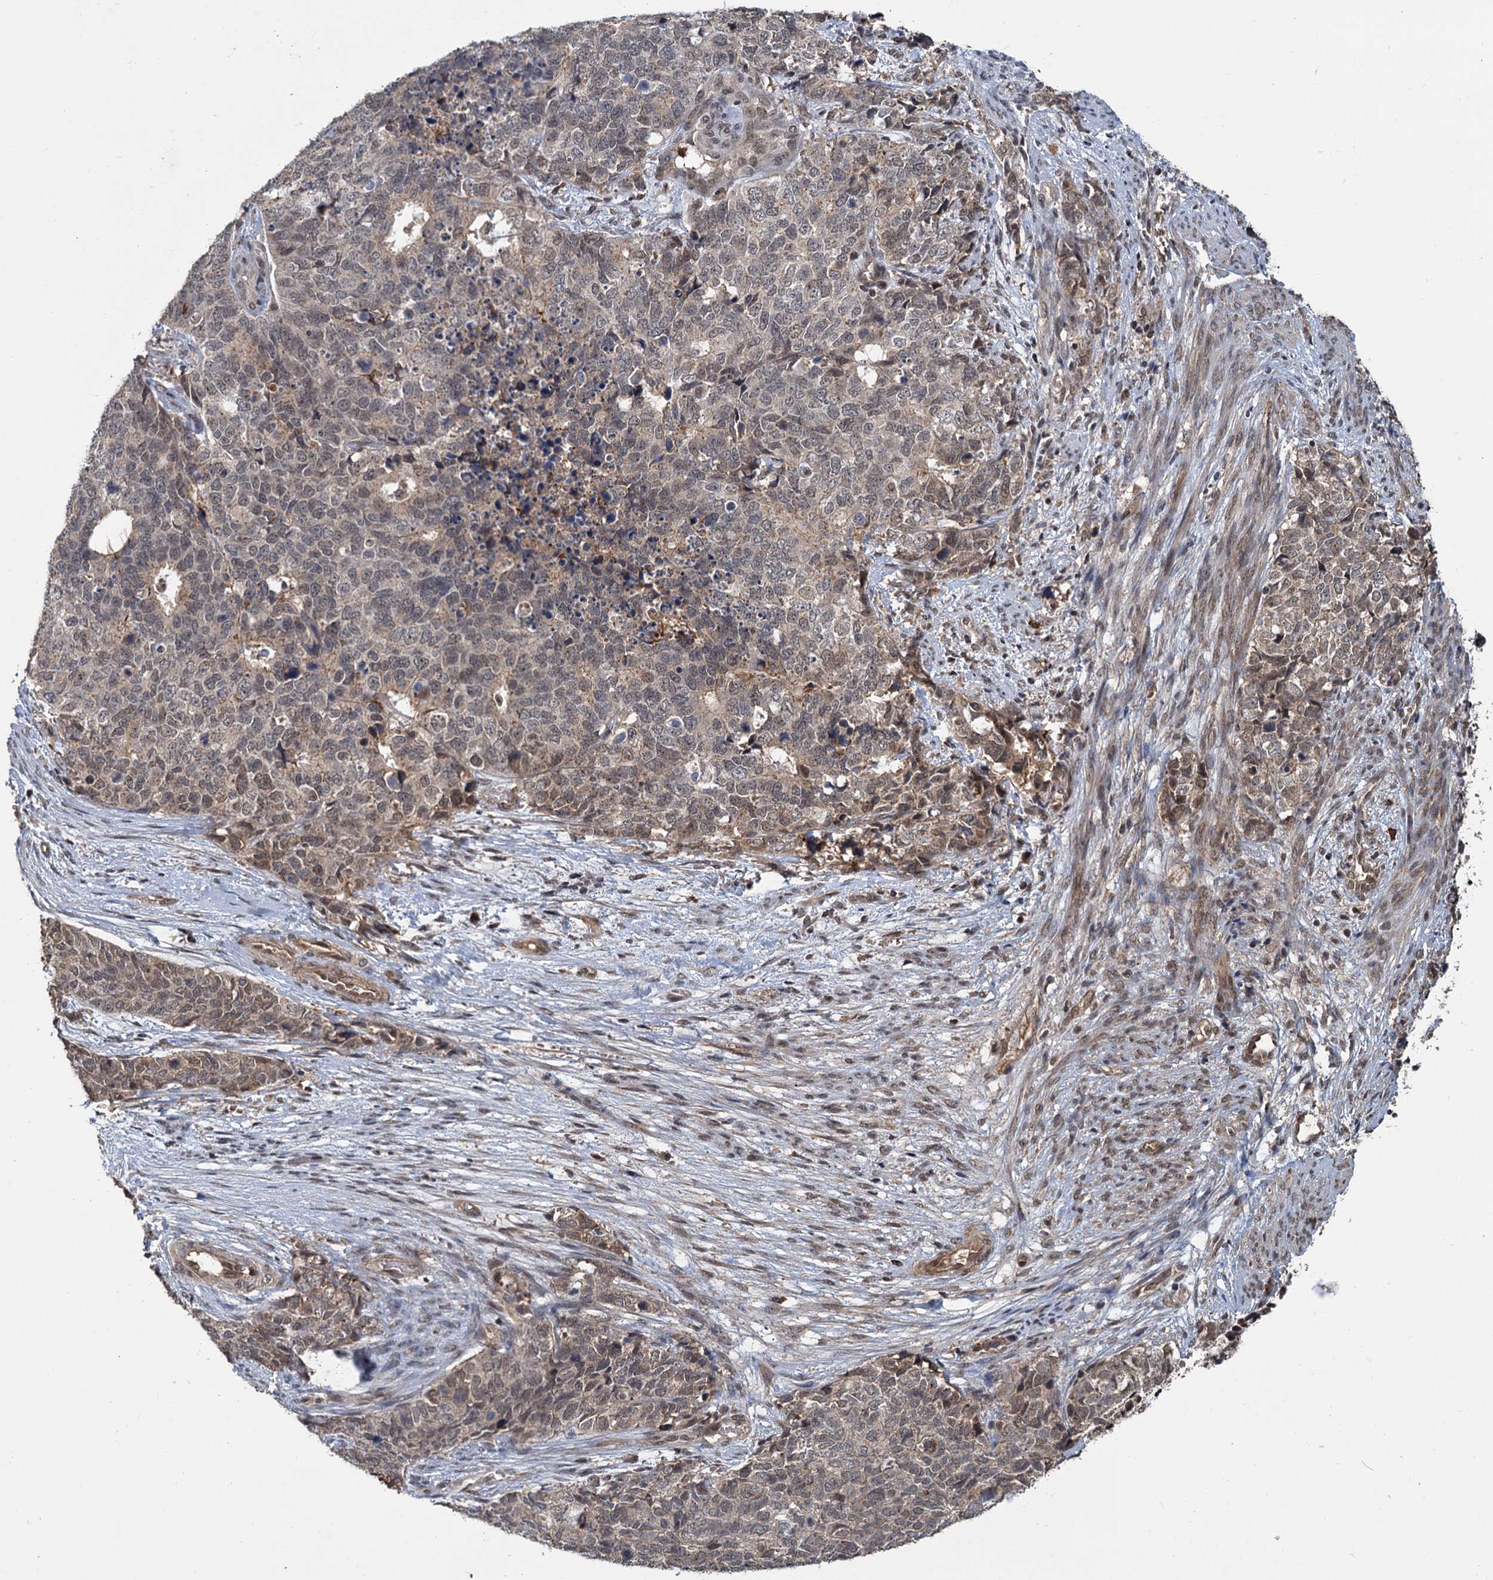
{"staining": {"intensity": "weak", "quantity": "25%-75%", "location": "cytoplasmic/membranous,nuclear"}, "tissue": "cervical cancer", "cell_type": "Tumor cells", "image_type": "cancer", "snomed": [{"axis": "morphology", "description": "Squamous cell carcinoma, NOS"}, {"axis": "topography", "description": "Cervix"}], "caption": "Squamous cell carcinoma (cervical) stained with a protein marker demonstrates weak staining in tumor cells.", "gene": "KANSL2", "patient": {"sex": "female", "age": 63}}